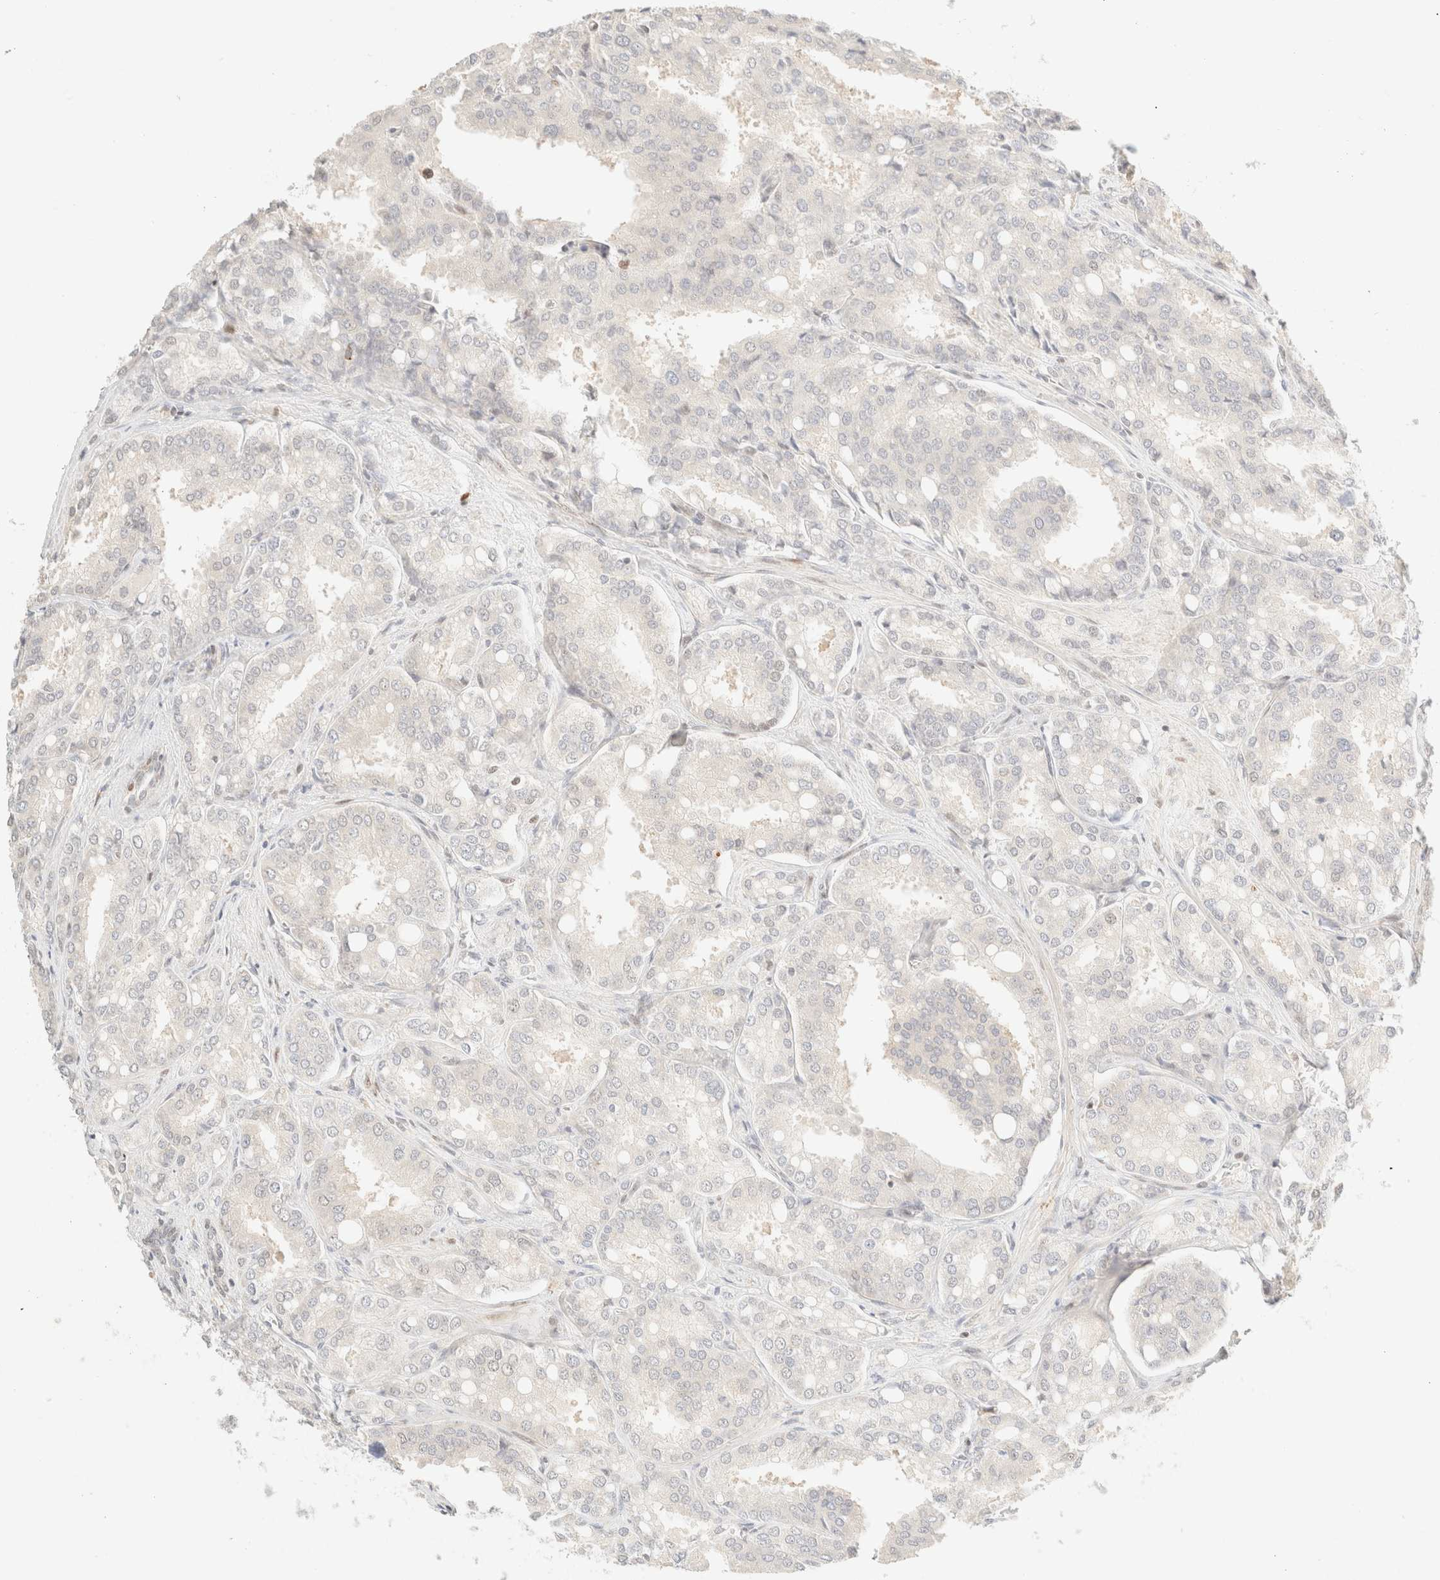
{"staining": {"intensity": "negative", "quantity": "none", "location": "none"}, "tissue": "prostate cancer", "cell_type": "Tumor cells", "image_type": "cancer", "snomed": [{"axis": "morphology", "description": "Adenocarcinoma, High grade"}, {"axis": "topography", "description": "Prostate"}], "caption": "Immunohistochemistry of human prostate cancer (high-grade adenocarcinoma) shows no staining in tumor cells.", "gene": "TSR1", "patient": {"sex": "male", "age": 50}}